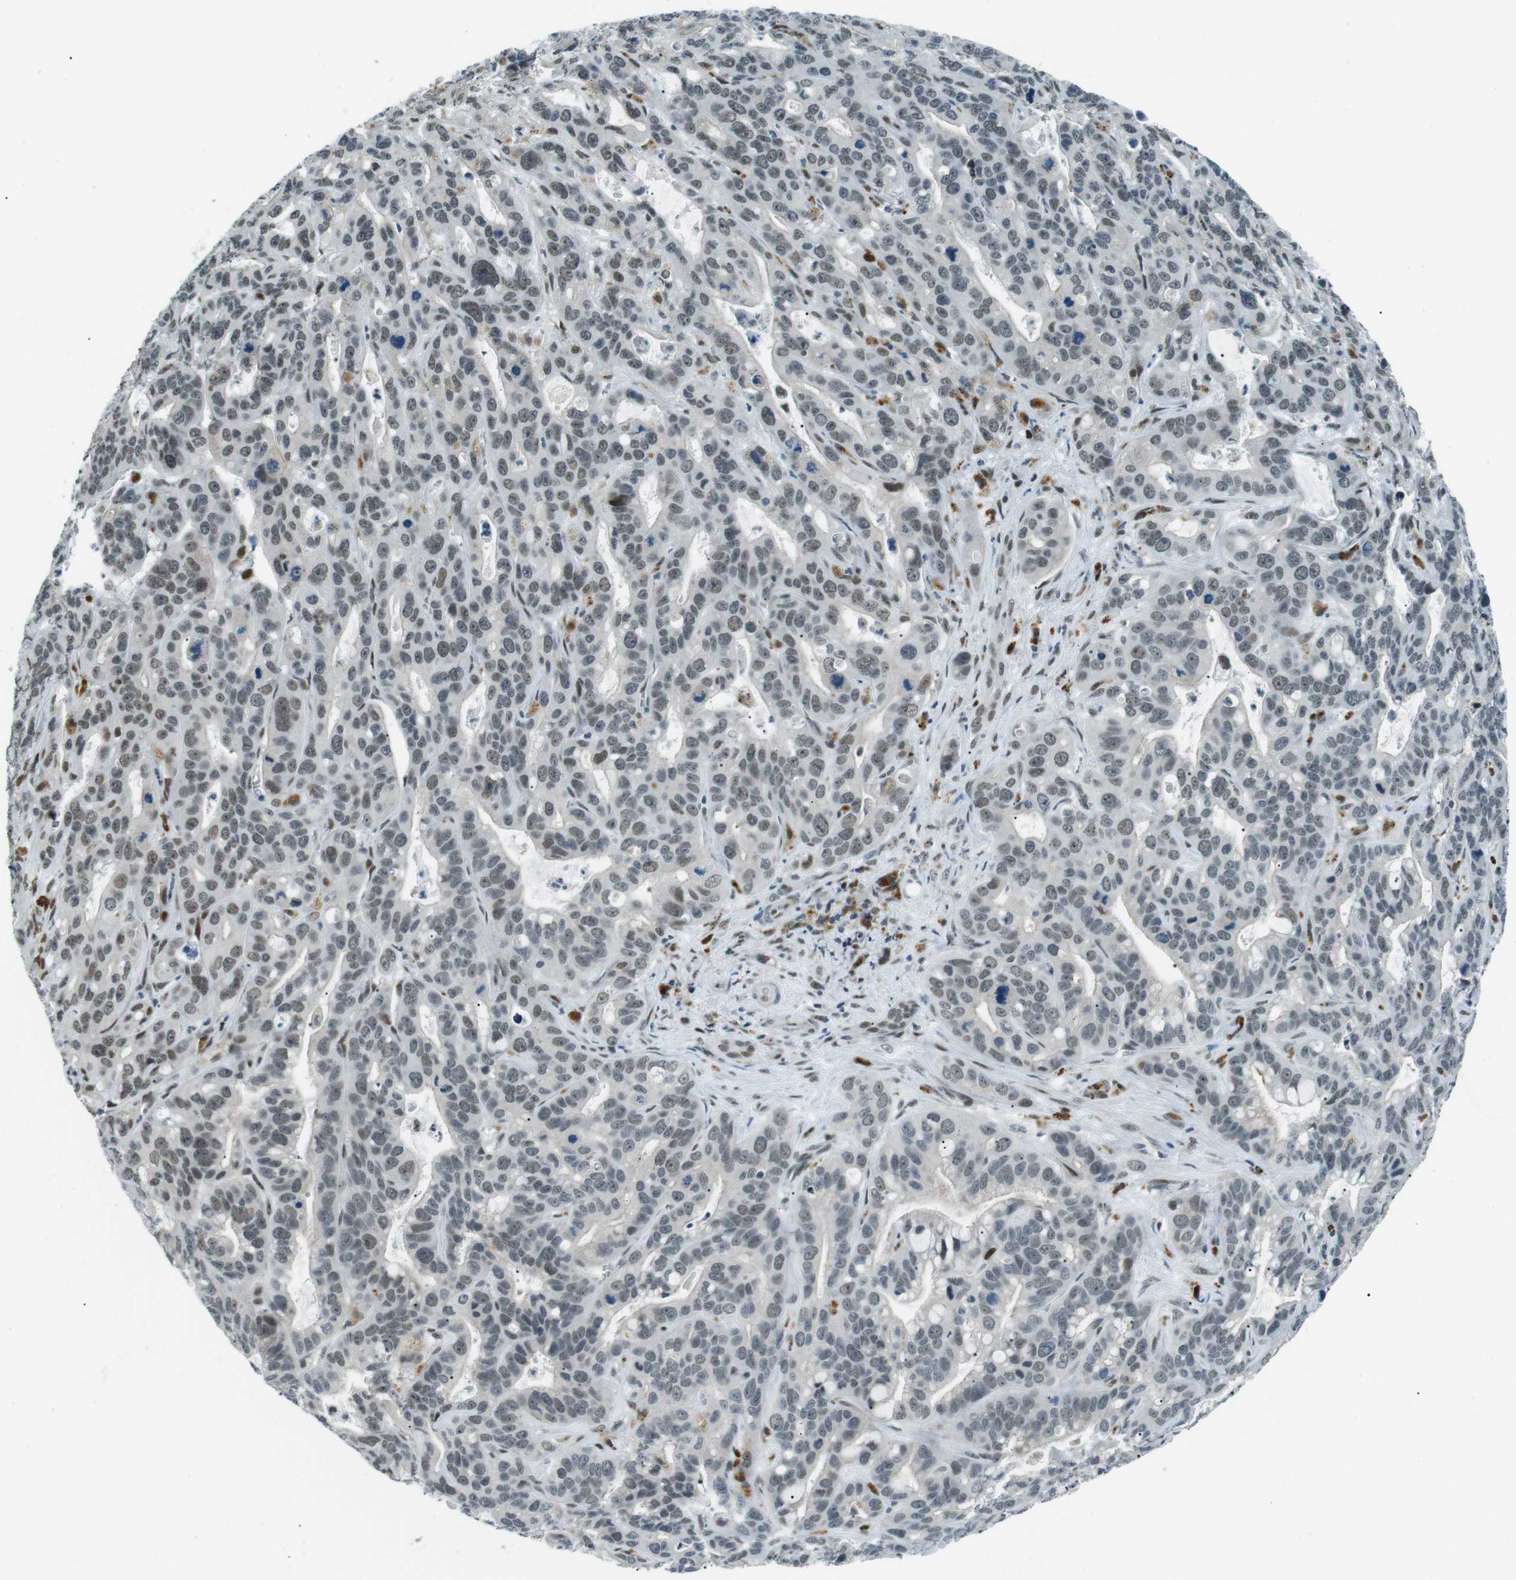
{"staining": {"intensity": "moderate", "quantity": "<25%", "location": "nuclear"}, "tissue": "liver cancer", "cell_type": "Tumor cells", "image_type": "cancer", "snomed": [{"axis": "morphology", "description": "Cholangiocarcinoma"}, {"axis": "topography", "description": "Liver"}], "caption": "IHC (DAB (3,3'-diaminobenzidine)) staining of liver cancer shows moderate nuclear protein staining in approximately <25% of tumor cells.", "gene": "PJA1", "patient": {"sex": "female", "age": 65}}